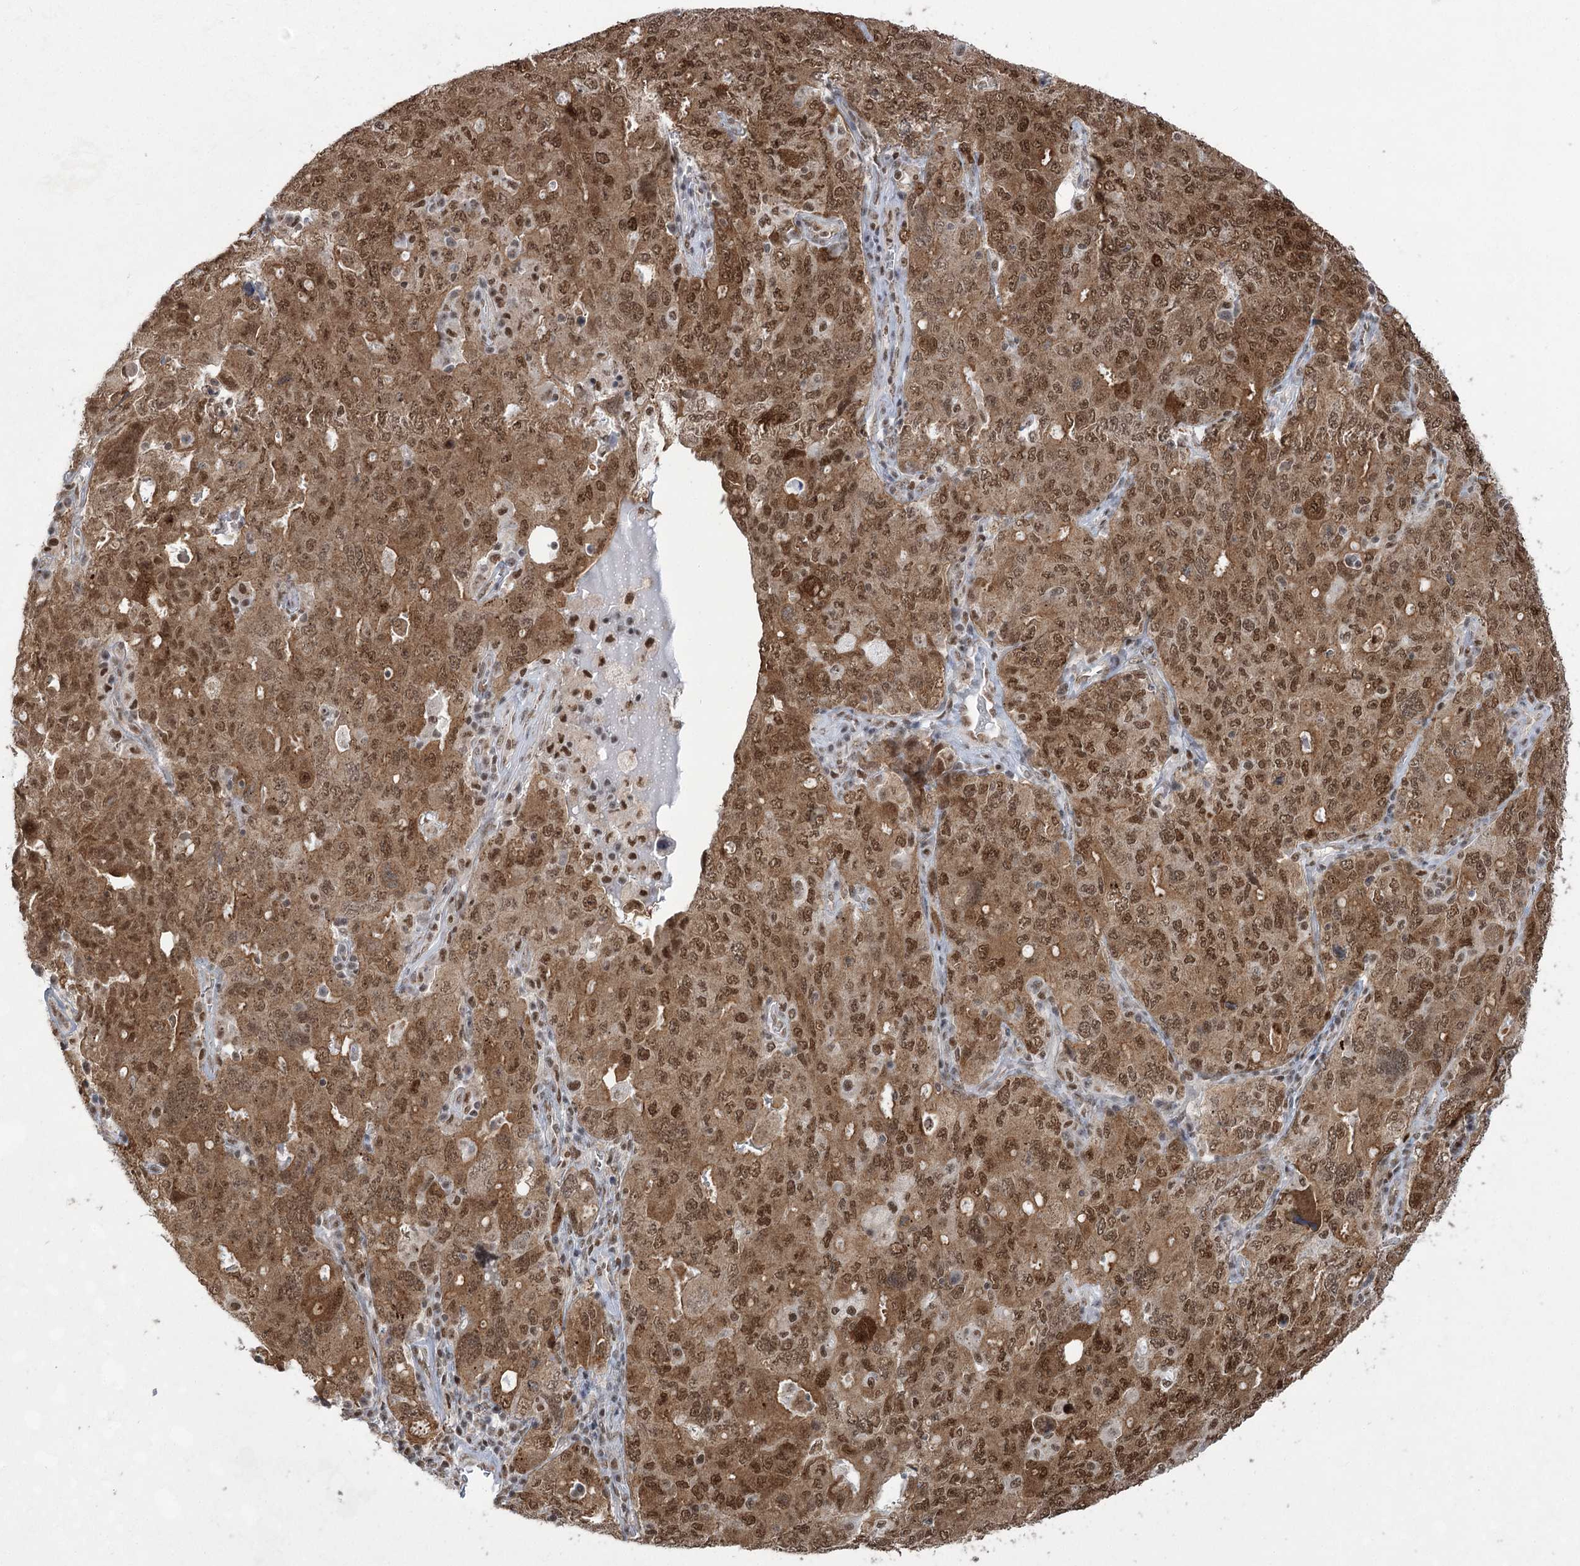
{"staining": {"intensity": "moderate", "quantity": ">75%", "location": "cytoplasmic/membranous,nuclear"}, "tissue": "ovarian cancer", "cell_type": "Tumor cells", "image_type": "cancer", "snomed": [{"axis": "morphology", "description": "Carcinoma, endometroid"}, {"axis": "topography", "description": "Ovary"}], "caption": "IHC (DAB (3,3'-diaminobenzidine)) staining of ovarian cancer demonstrates moderate cytoplasmic/membranous and nuclear protein staining in about >75% of tumor cells.", "gene": "ZCCHC8", "patient": {"sex": "female", "age": 62}}